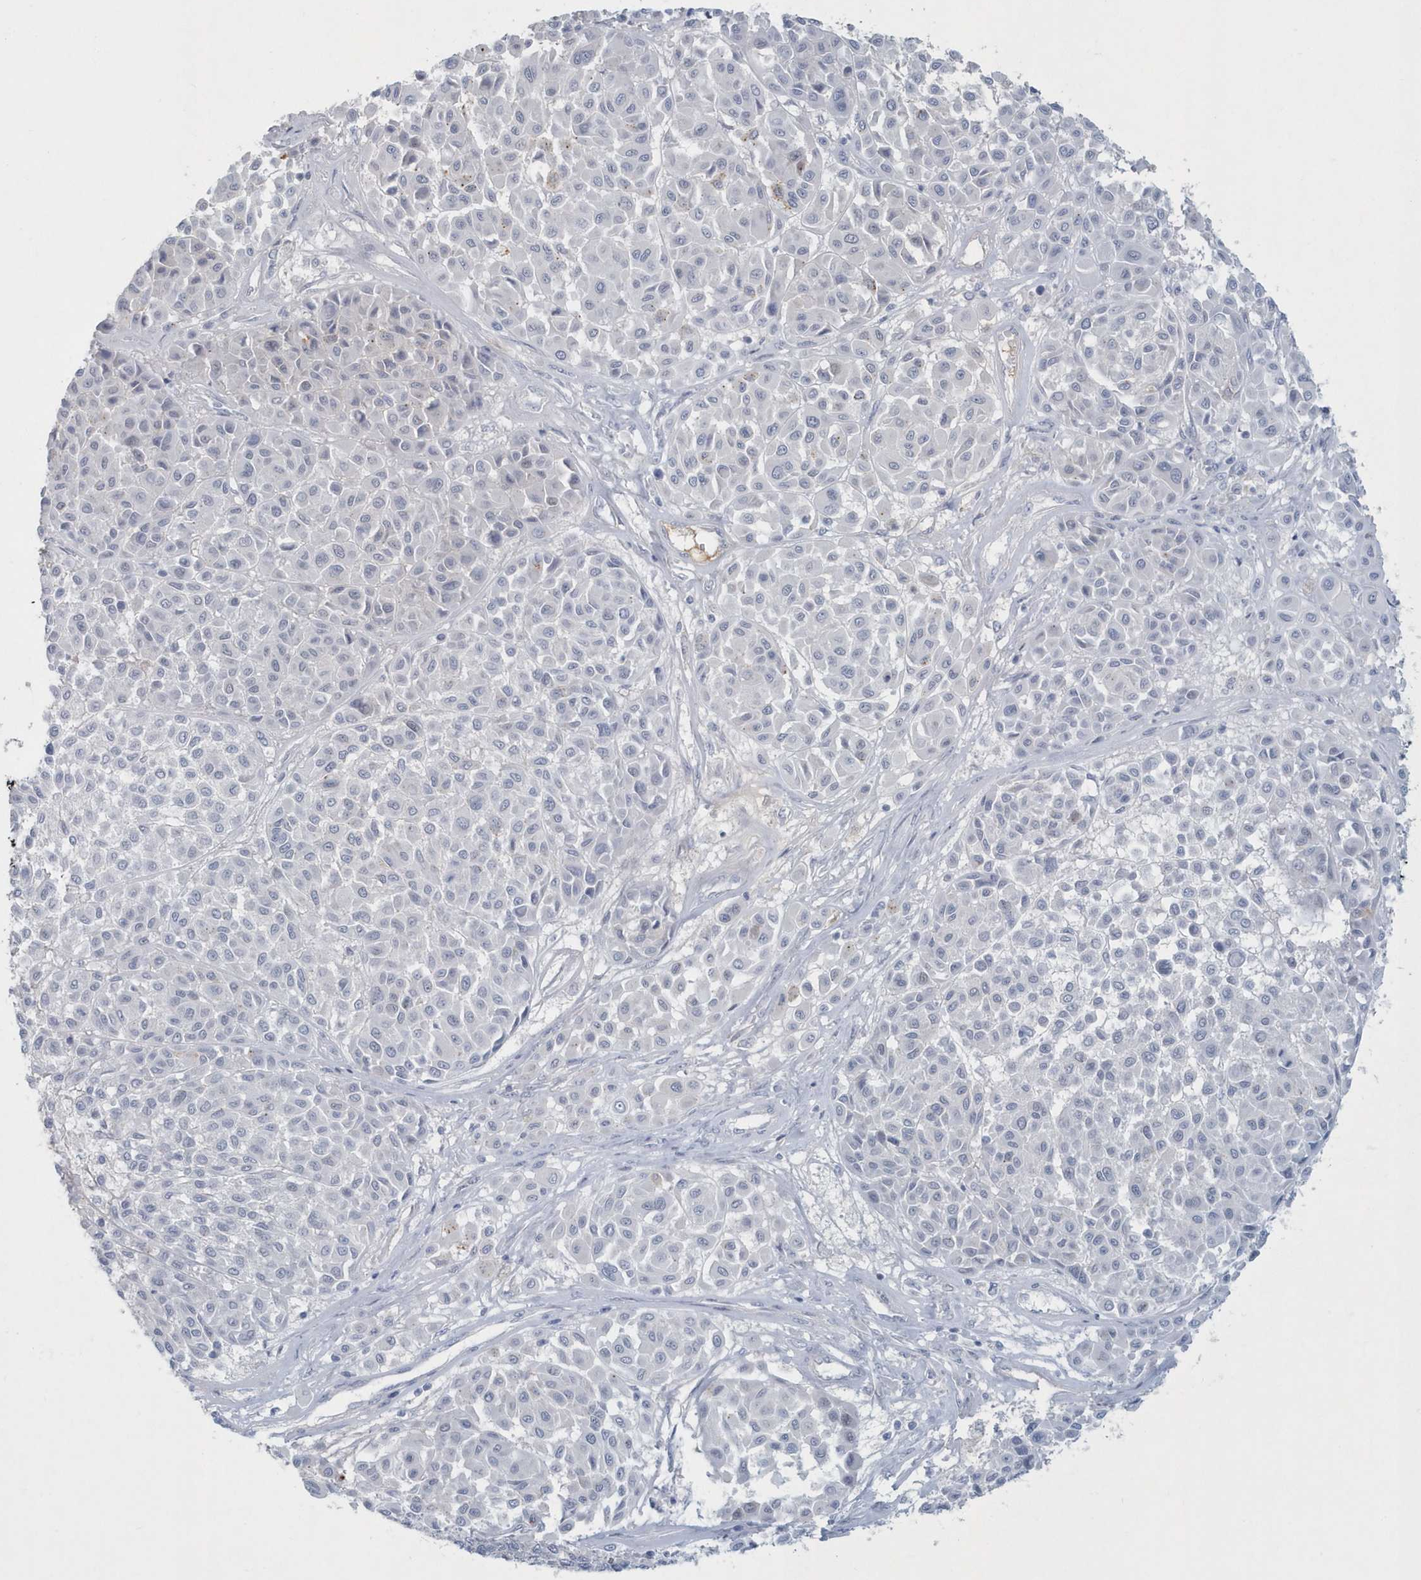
{"staining": {"intensity": "negative", "quantity": "none", "location": "none"}, "tissue": "melanoma", "cell_type": "Tumor cells", "image_type": "cancer", "snomed": [{"axis": "morphology", "description": "Malignant melanoma, Metastatic site"}, {"axis": "topography", "description": "Soft tissue"}], "caption": "Immunohistochemistry image of neoplastic tissue: malignant melanoma (metastatic site) stained with DAB (3,3'-diaminobenzidine) displays no significant protein staining in tumor cells.", "gene": "MYOT", "patient": {"sex": "male", "age": 41}}